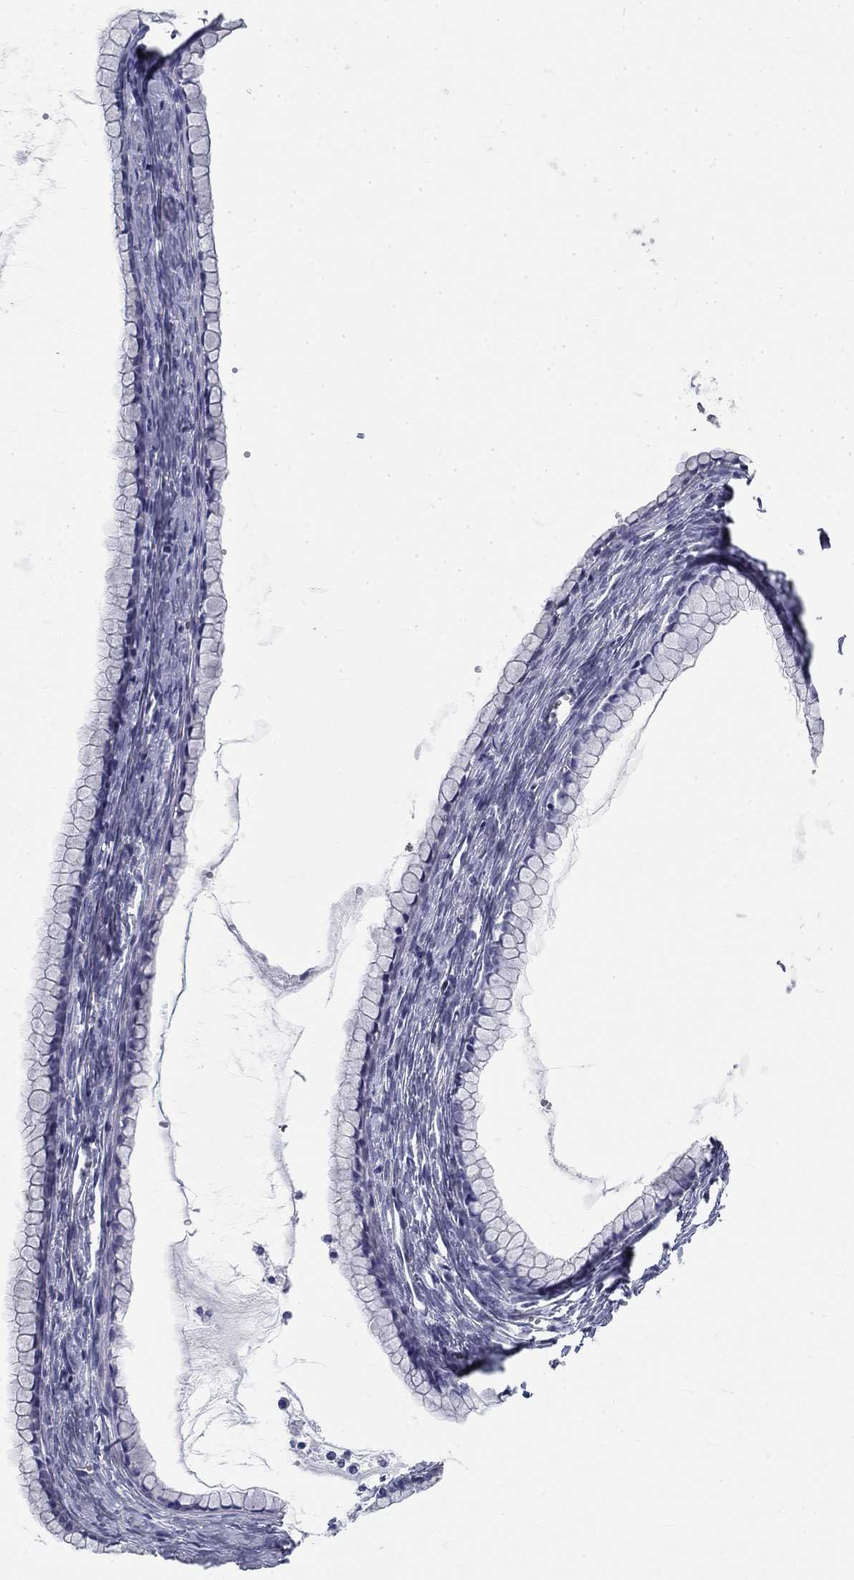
{"staining": {"intensity": "negative", "quantity": "none", "location": "none"}, "tissue": "ovarian cancer", "cell_type": "Tumor cells", "image_type": "cancer", "snomed": [{"axis": "morphology", "description": "Cystadenocarcinoma, mucinous, NOS"}, {"axis": "topography", "description": "Ovary"}], "caption": "Ovarian cancer (mucinous cystadenocarcinoma) was stained to show a protein in brown. There is no significant positivity in tumor cells. (DAB (3,3'-diaminobenzidine) IHC, high magnification).", "gene": "GALNTL5", "patient": {"sex": "female", "age": 41}}